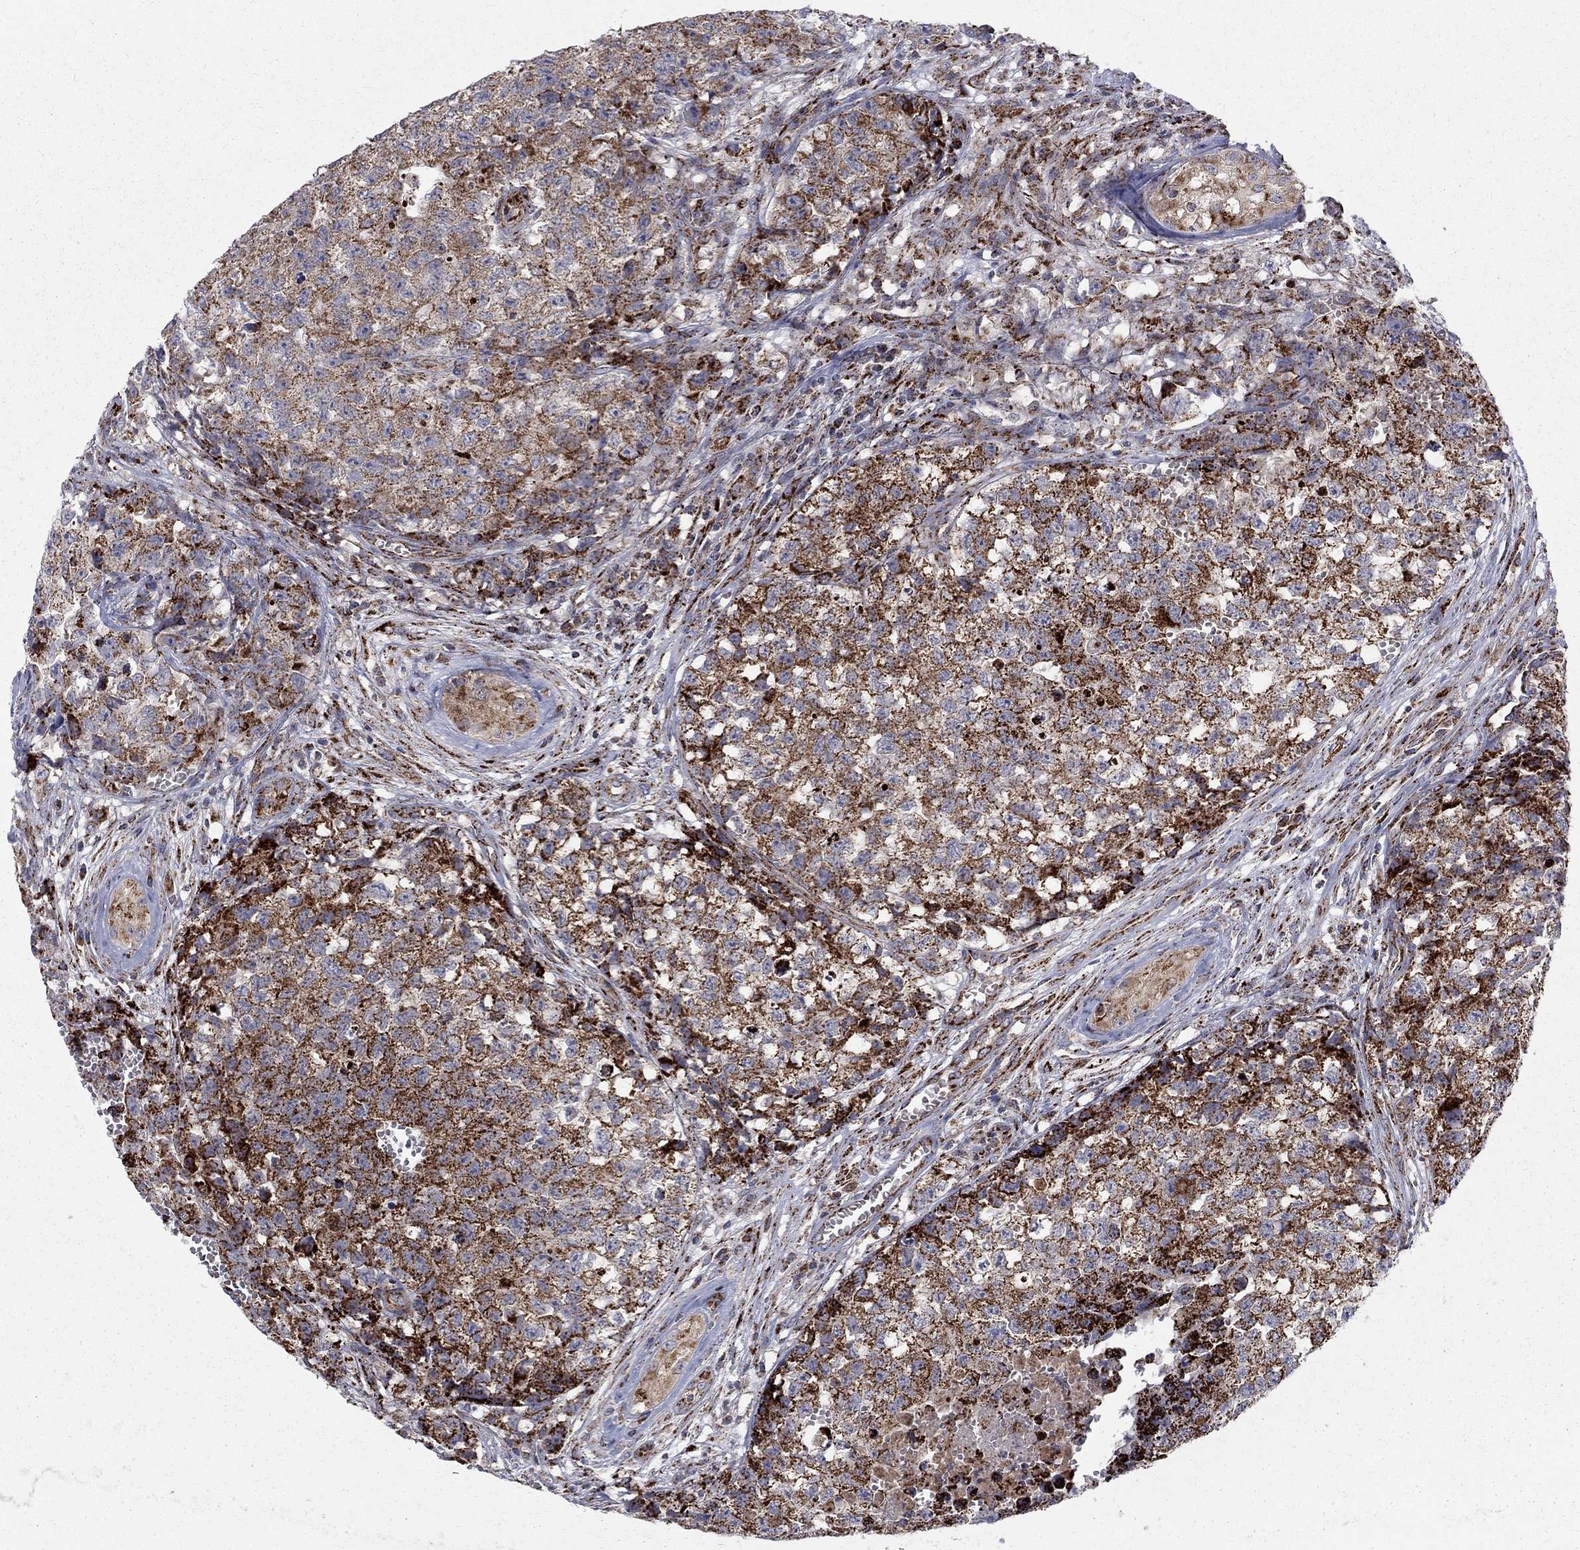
{"staining": {"intensity": "strong", "quantity": ">75%", "location": "cytoplasmic/membranous"}, "tissue": "testis cancer", "cell_type": "Tumor cells", "image_type": "cancer", "snomed": [{"axis": "morphology", "description": "Seminoma, NOS"}, {"axis": "morphology", "description": "Carcinoma, Embryonal, NOS"}, {"axis": "topography", "description": "Testis"}], "caption": "Strong cytoplasmic/membranous positivity for a protein is identified in about >75% of tumor cells of embryonal carcinoma (testis) using immunohistochemistry (IHC).", "gene": "ALDH1B1", "patient": {"sex": "male", "age": 22}}